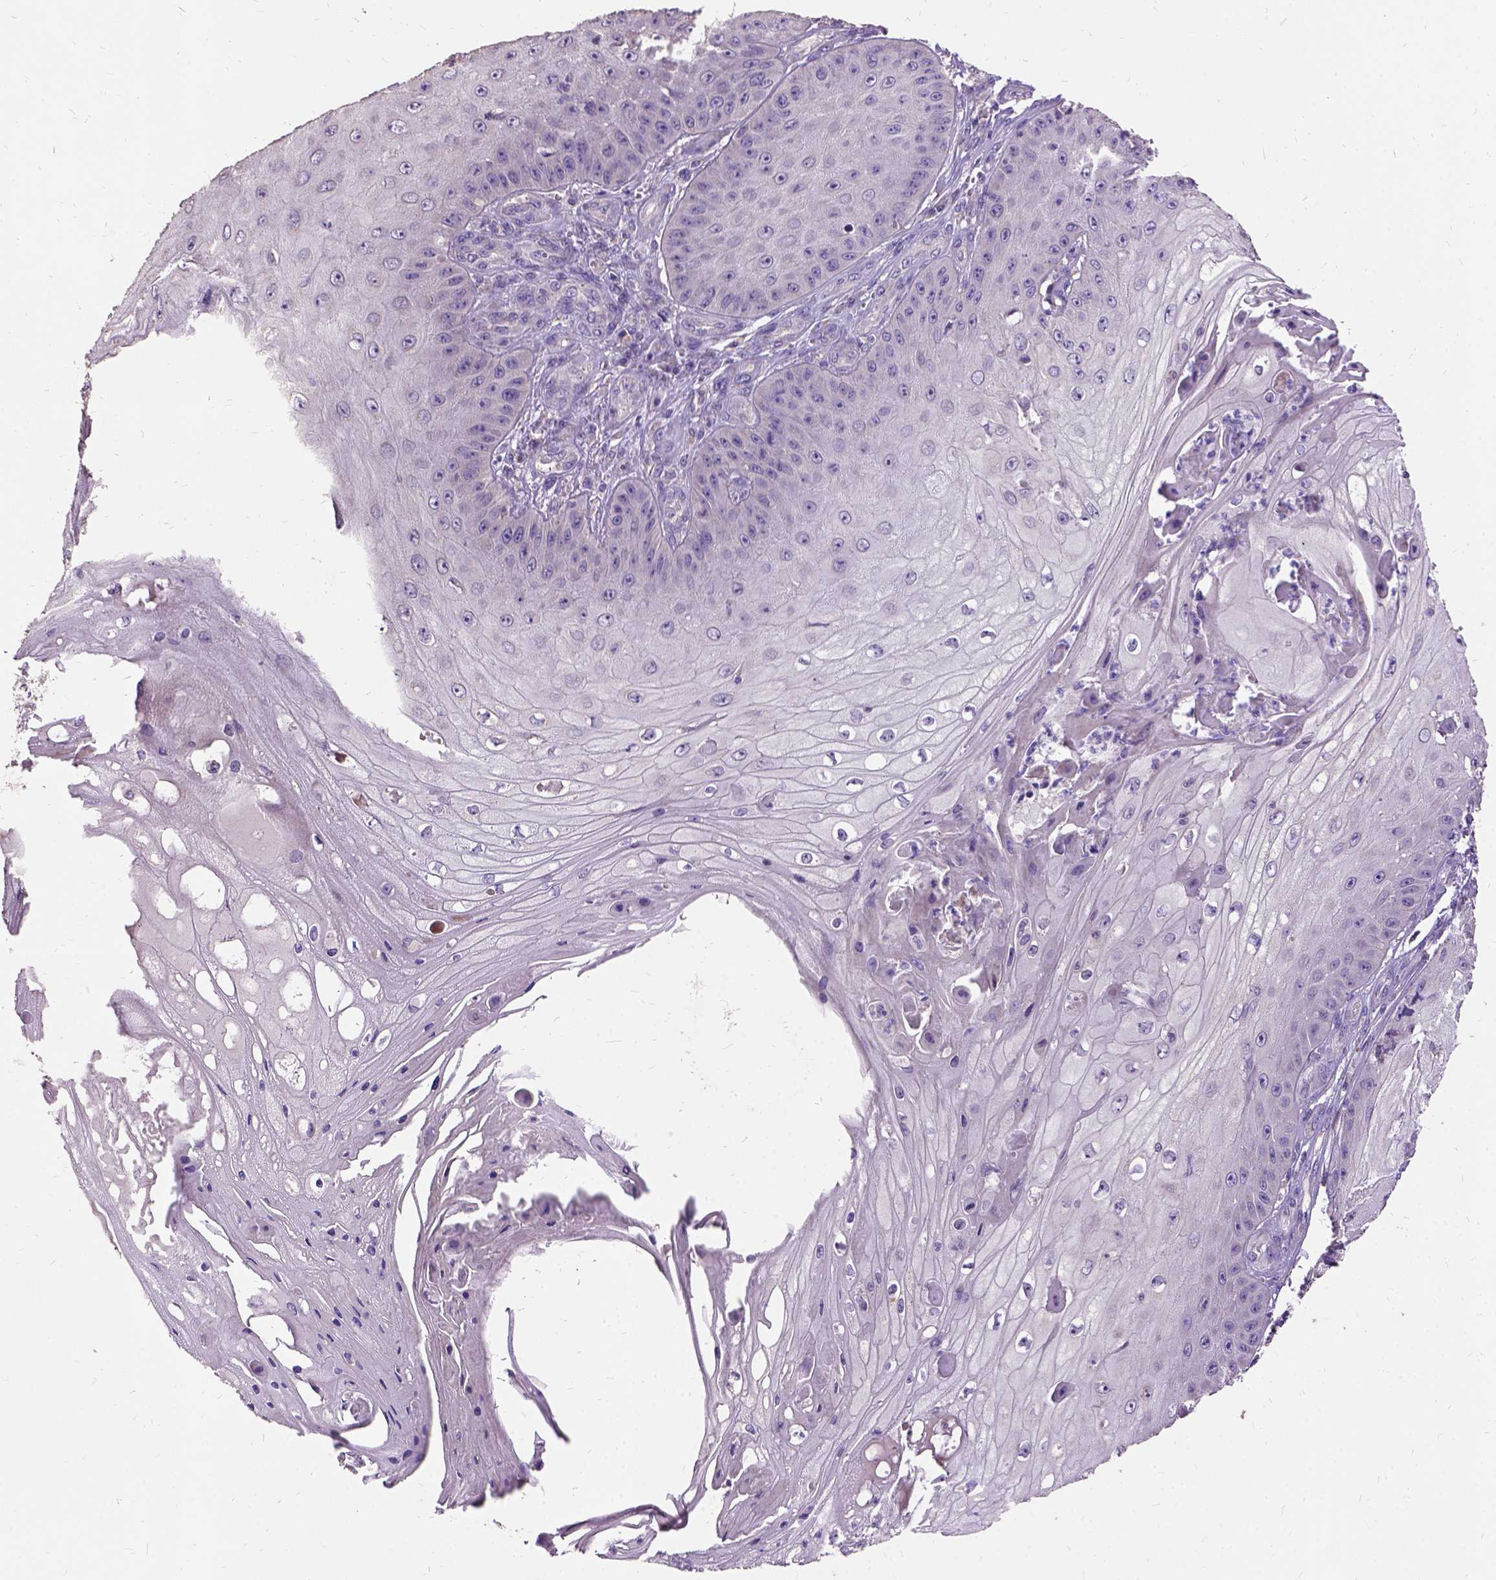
{"staining": {"intensity": "negative", "quantity": "none", "location": "none"}, "tissue": "skin cancer", "cell_type": "Tumor cells", "image_type": "cancer", "snomed": [{"axis": "morphology", "description": "Squamous cell carcinoma, NOS"}, {"axis": "topography", "description": "Skin"}], "caption": "High power microscopy photomicrograph of an IHC photomicrograph of skin squamous cell carcinoma, revealing no significant staining in tumor cells.", "gene": "DQX1", "patient": {"sex": "male", "age": 70}}